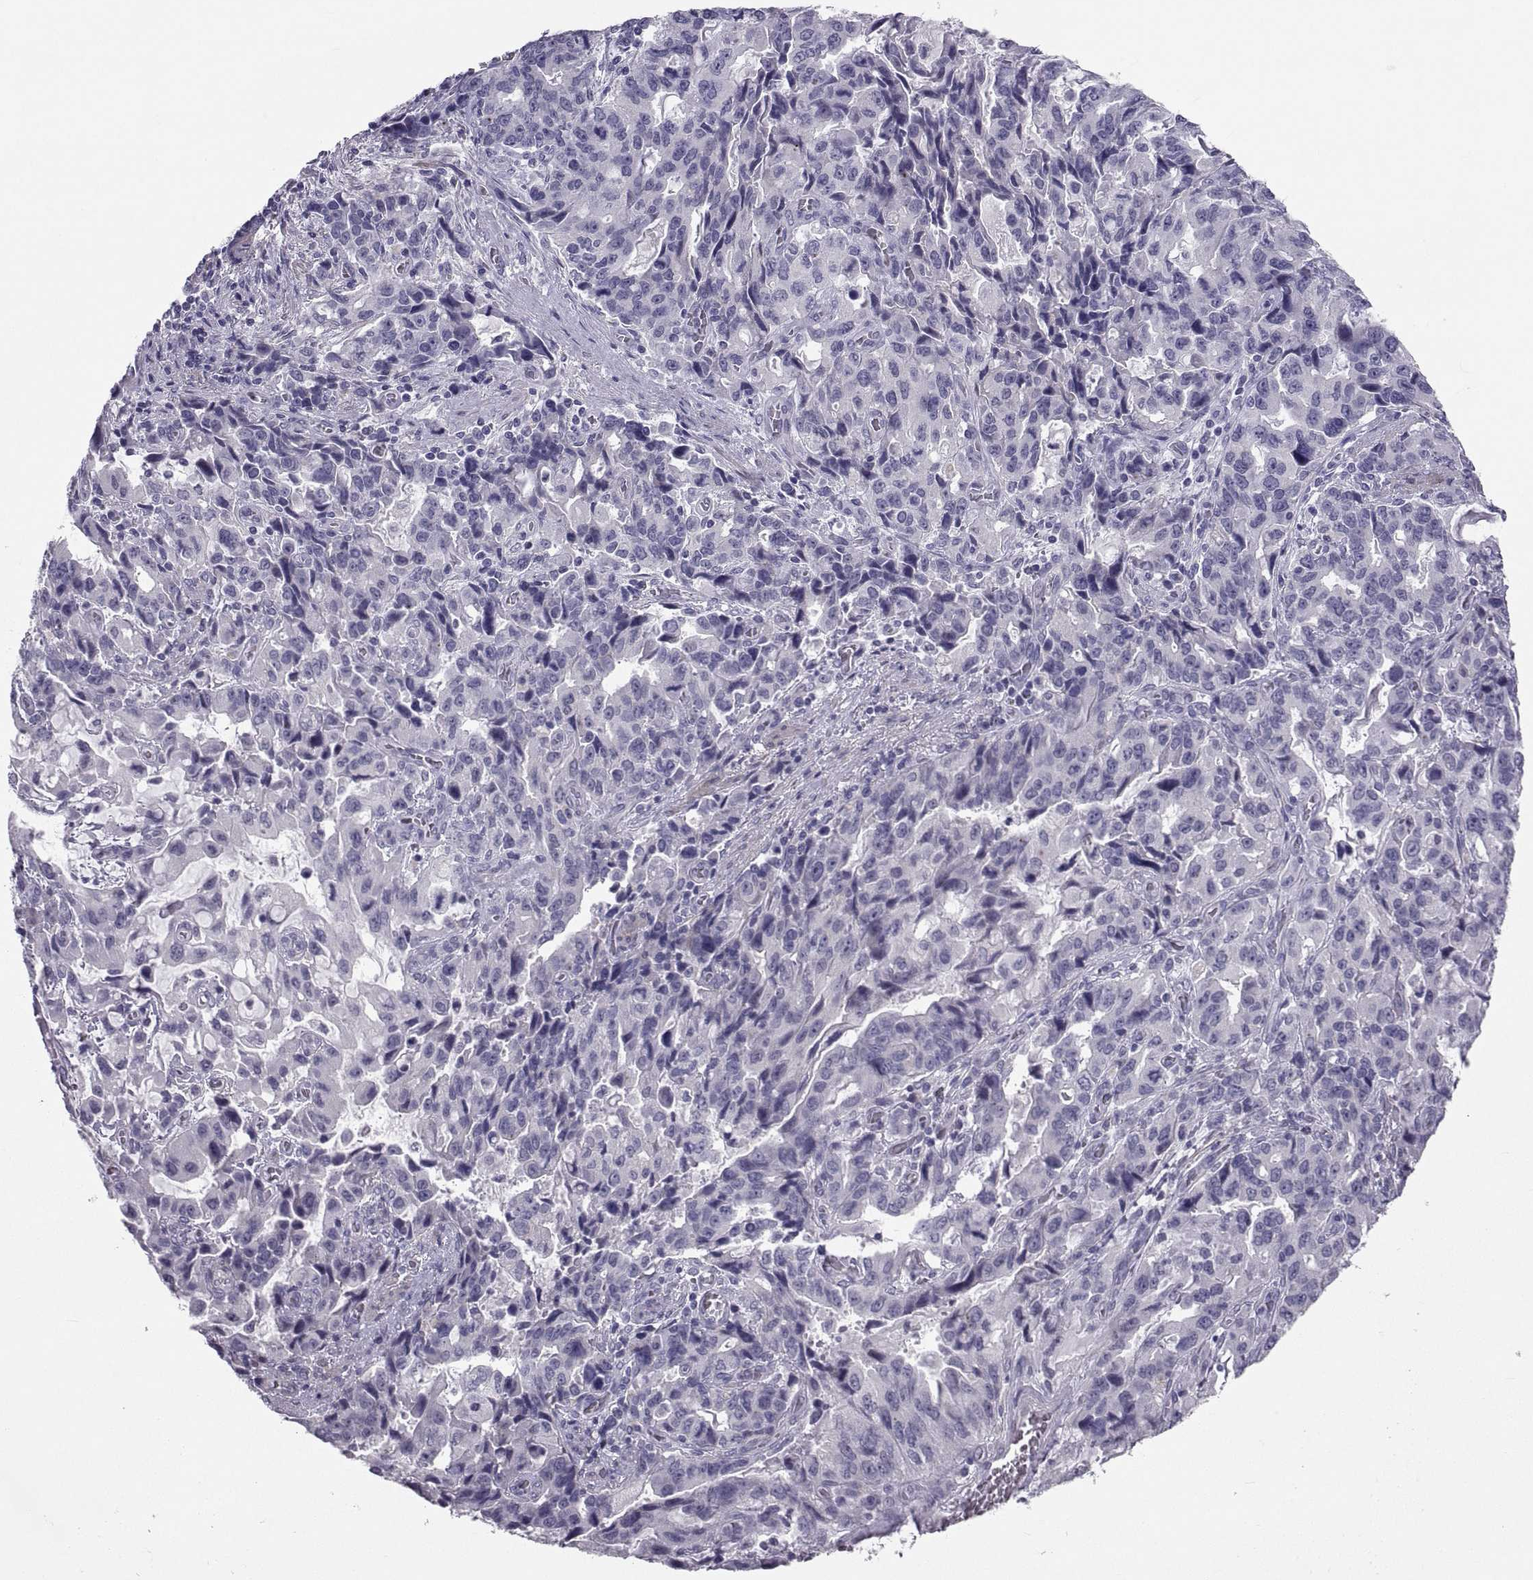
{"staining": {"intensity": "negative", "quantity": "none", "location": "none"}, "tissue": "stomach cancer", "cell_type": "Tumor cells", "image_type": "cancer", "snomed": [{"axis": "morphology", "description": "Adenocarcinoma, NOS"}, {"axis": "topography", "description": "Stomach, upper"}], "caption": "IHC photomicrograph of neoplastic tissue: adenocarcinoma (stomach) stained with DAB (3,3'-diaminobenzidine) shows no significant protein positivity in tumor cells. (DAB (3,3'-diaminobenzidine) IHC, high magnification).", "gene": "IGSF1", "patient": {"sex": "male", "age": 85}}